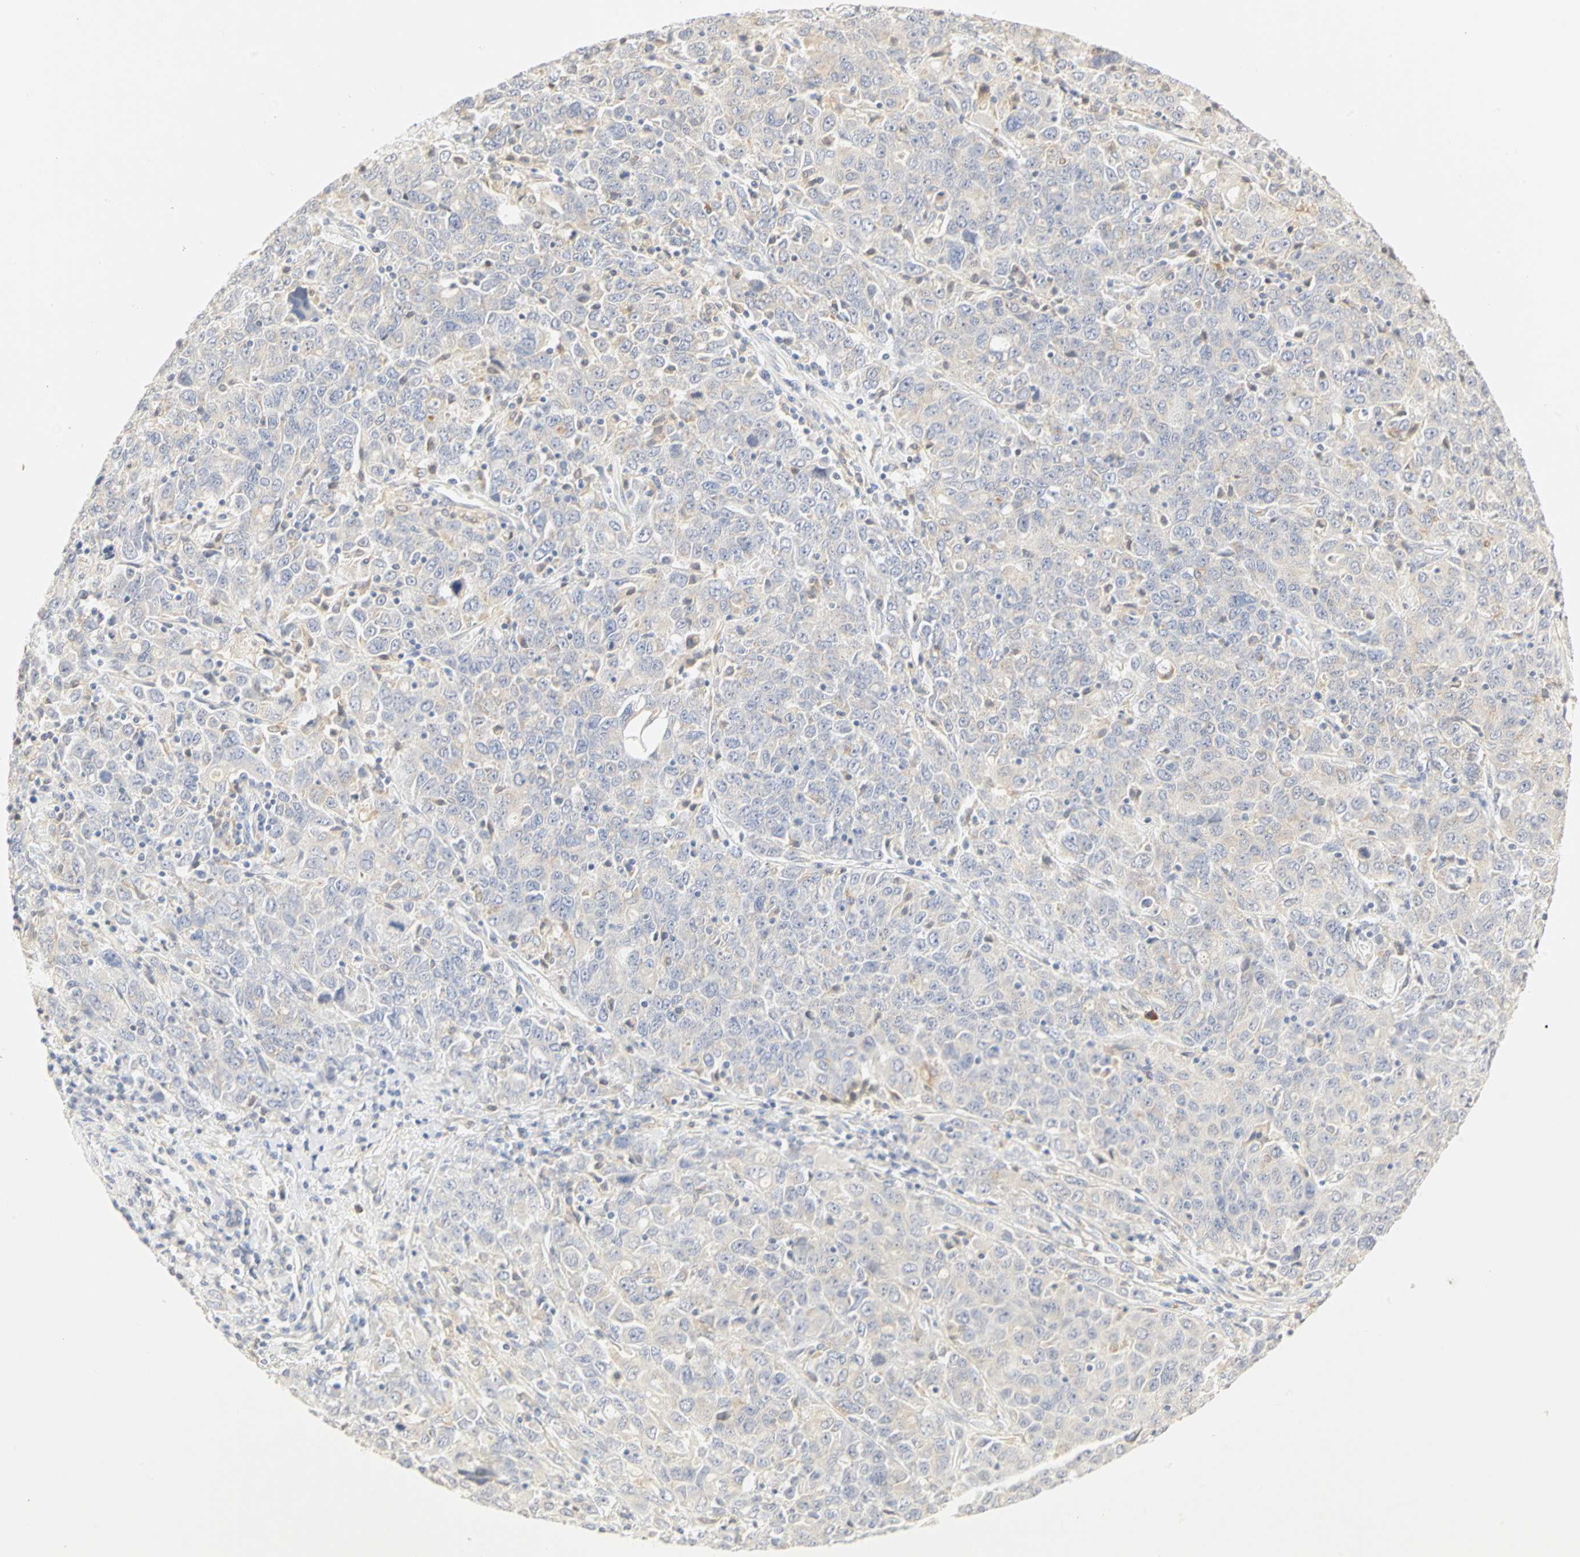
{"staining": {"intensity": "weak", "quantity": ">75%", "location": "cytoplasmic/membranous"}, "tissue": "ovarian cancer", "cell_type": "Tumor cells", "image_type": "cancer", "snomed": [{"axis": "morphology", "description": "Carcinoma, endometroid"}, {"axis": "topography", "description": "Ovary"}], "caption": "An IHC image of tumor tissue is shown. Protein staining in brown labels weak cytoplasmic/membranous positivity in endometroid carcinoma (ovarian) within tumor cells. The staining is performed using DAB brown chromogen to label protein expression. The nuclei are counter-stained blue using hematoxylin.", "gene": "GNRH2", "patient": {"sex": "female", "age": 62}}